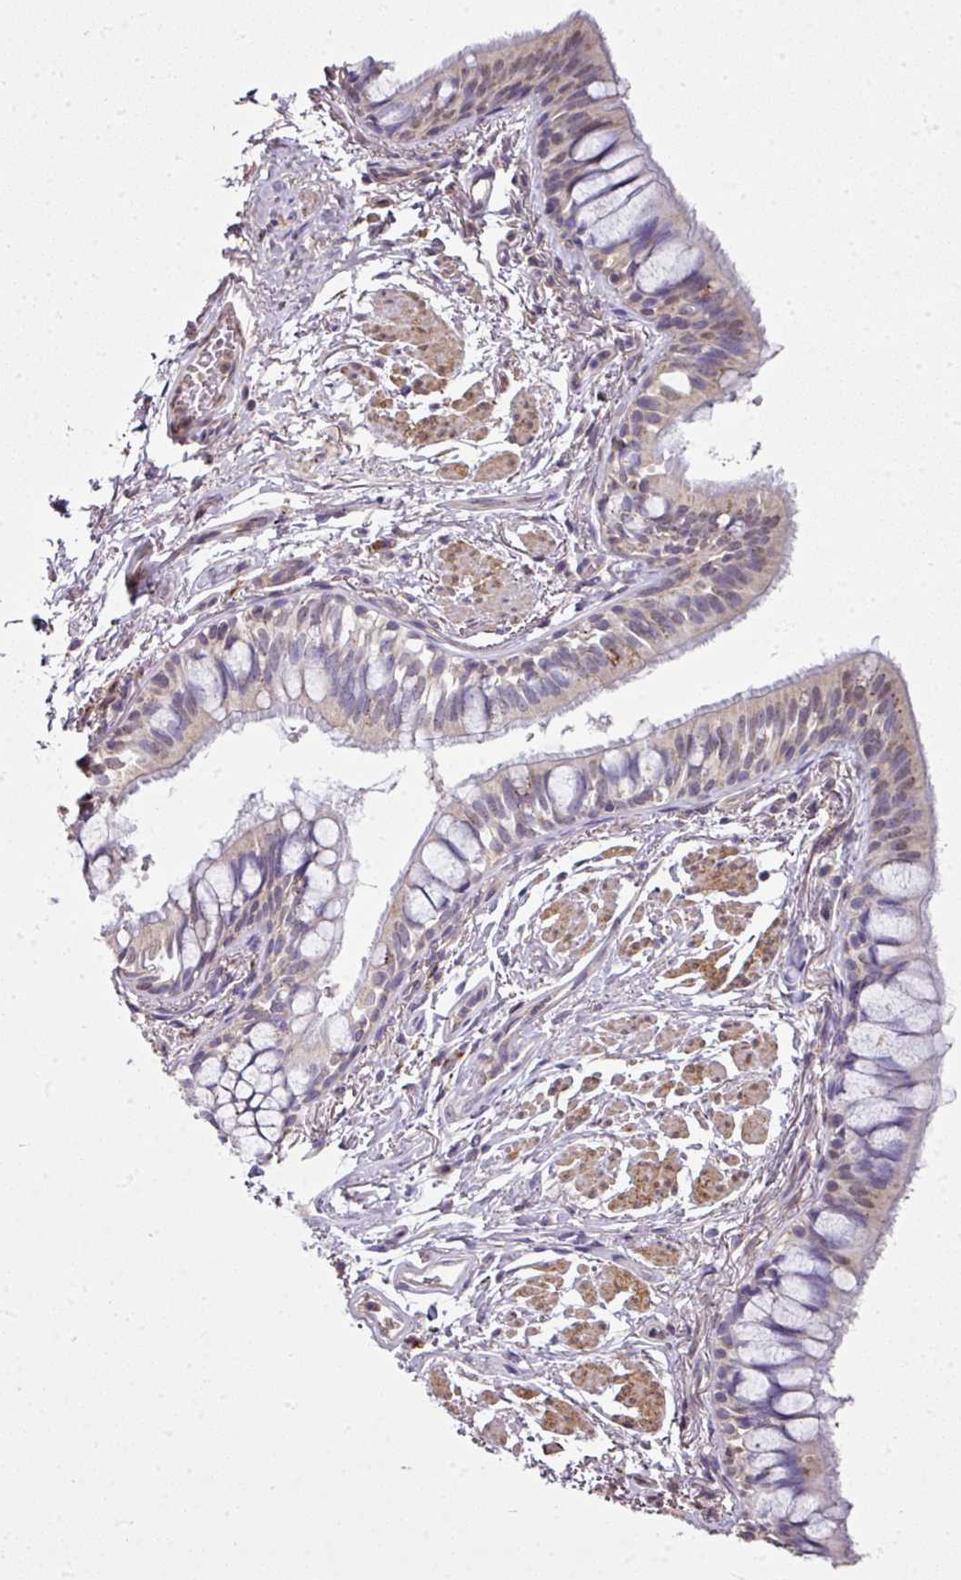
{"staining": {"intensity": "weak", "quantity": "25%-75%", "location": "cytoplasmic/membranous"}, "tissue": "bronchus", "cell_type": "Respiratory epithelial cells", "image_type": "normal", "snomed": [{"axis": "morphology", "description": "Normal tissue, NOS"}, {"axis": "topography", "description": "Bronchus"}], "caption": "A histopathology image showing weak cytoplasmic/membranous positivity in approximately 25%-75% of respiratory epithelial cells in normal bronchus, as visualized by brown immunohistochemical staining.", "gene": "JPH2", "patient": {"sex": "male", "age": 70}}